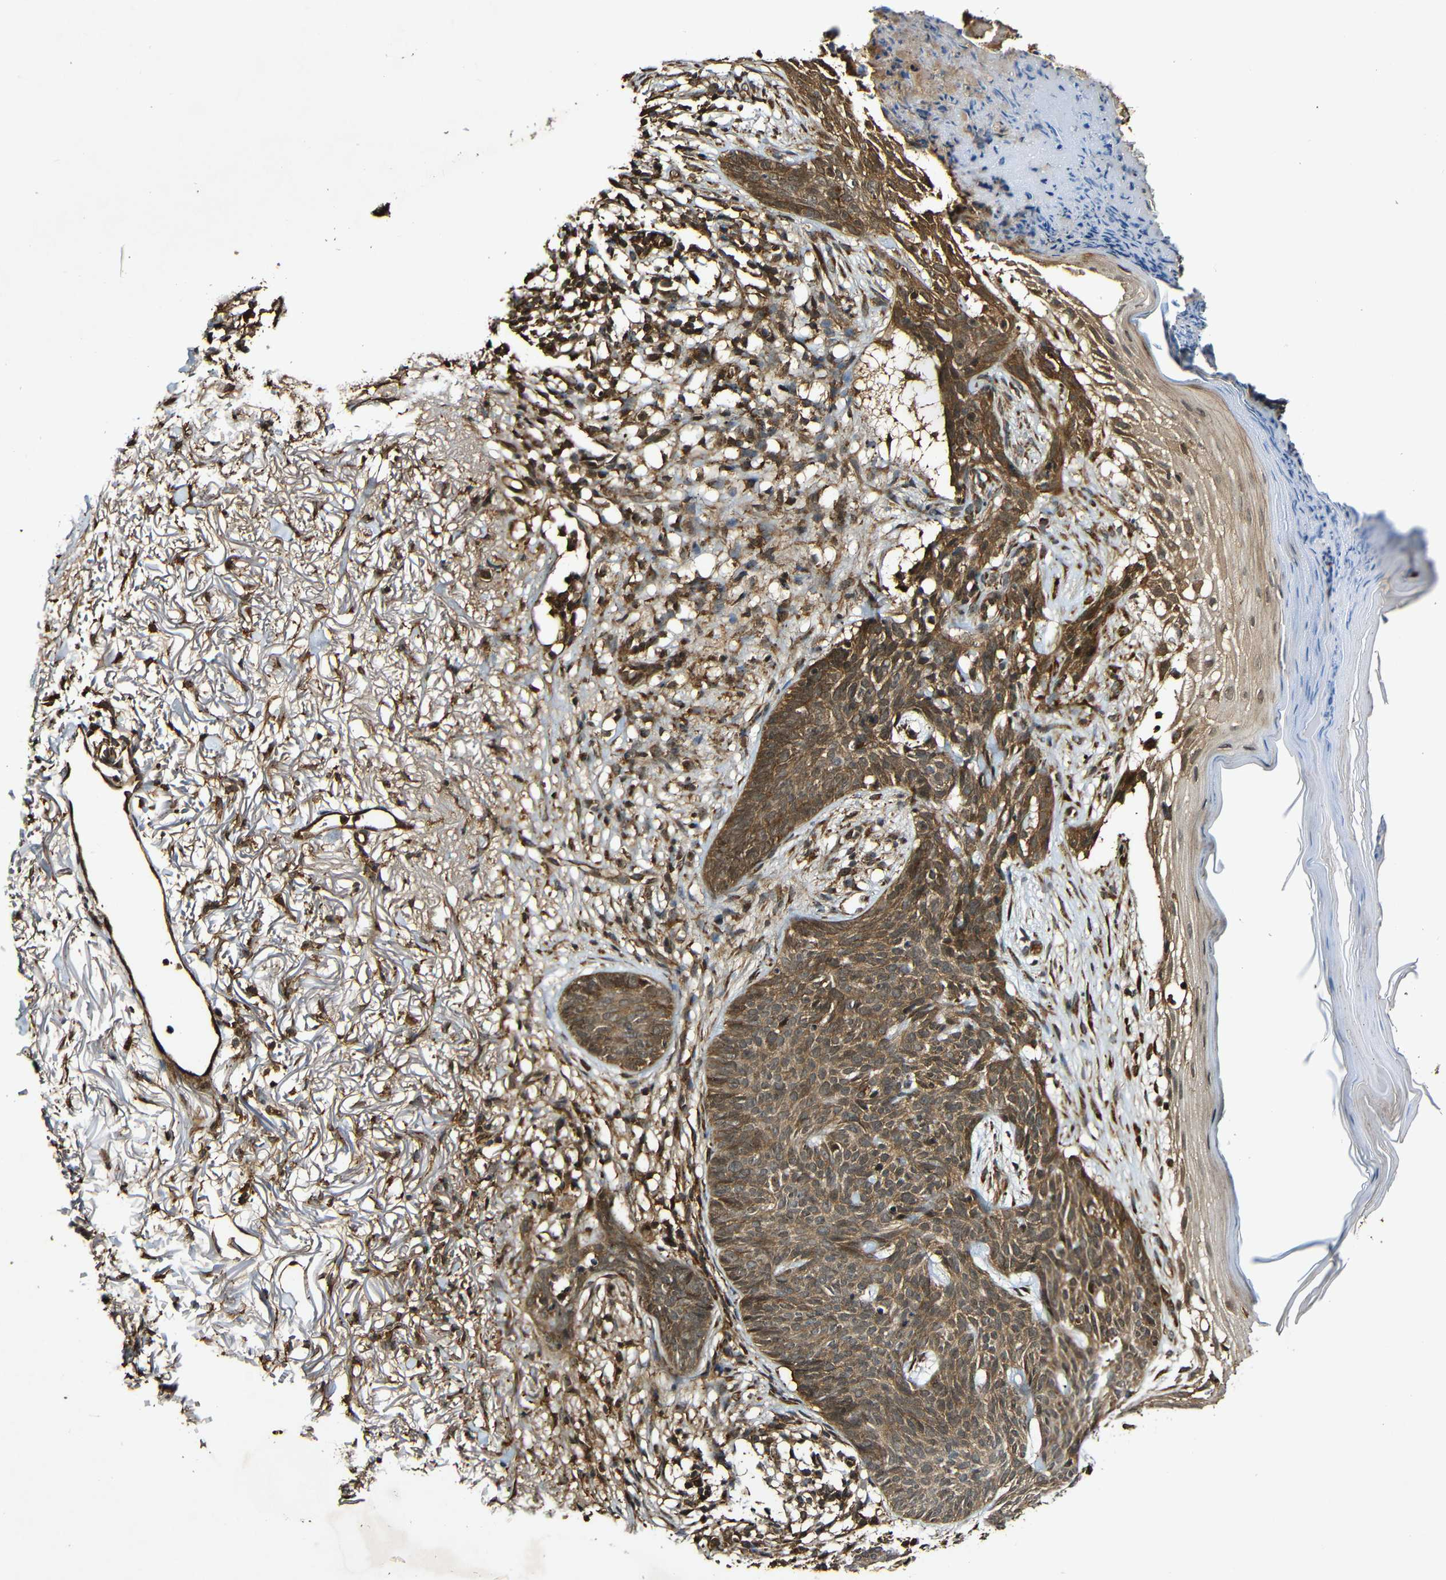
{"staining": {"intensity": "moderate", "quantity": ">75%", "location": "cytoplasmic/membranous"}, "tissue": "skin cancer", "cell_type": "Tumor cells", "image_type": "cancer", "snomed": [{"axis": "morphology", "description": "Normal tissue, NOS"}, {"axis": "morphology", "description": "Basal cell carcinoma"}, {"axis": "topography", "description": "Skin"}], "caption": "Immunohistochemical staining of skin cancer demonstrates moderate cytoplasmic/membranous protein expression in about >75% of tumor cells.", "gene": "CASP8", "patient": {"sex": "female", "age": 70}}